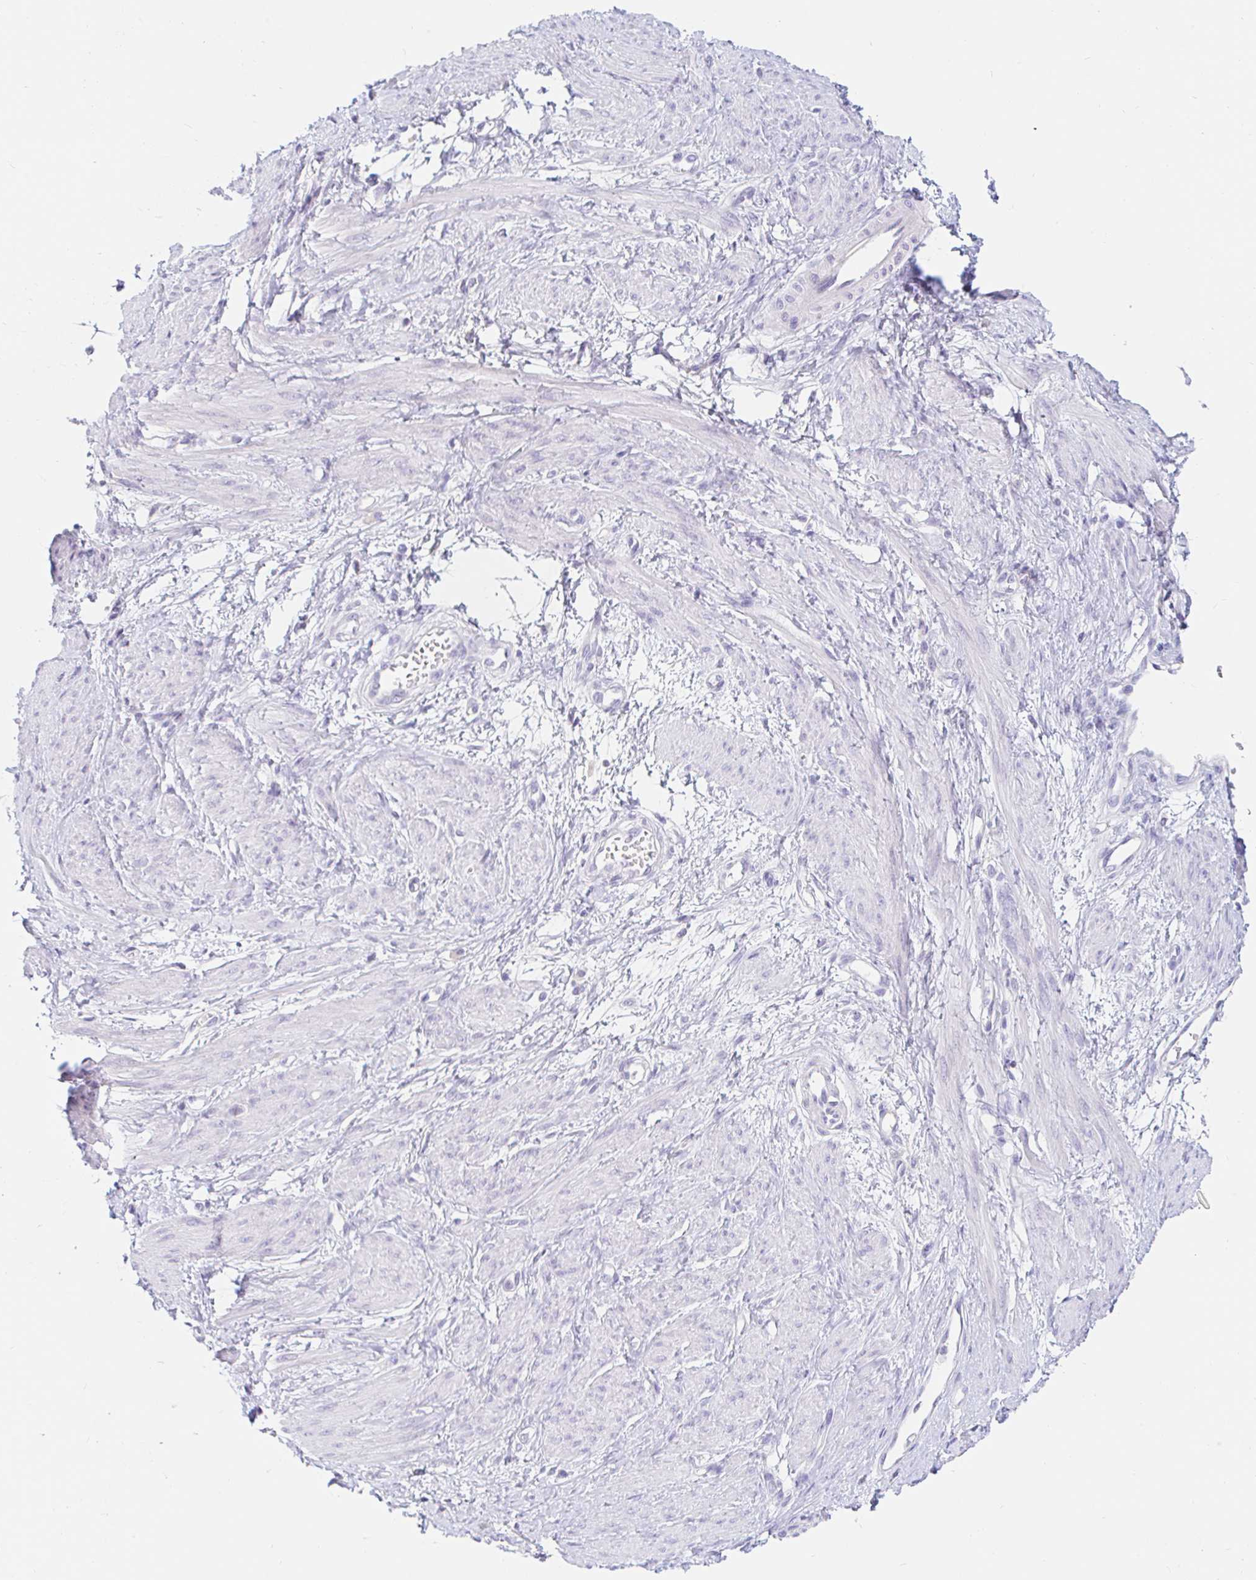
{"staining": {"intensity": "negative", "quantity": "none", "location": "none"}, "tissue": "smooth muscle", "cell_type": "Smooth muscle cells", "image_type": "normal", "snomed": [{"axis": "morphology", "description": "Normal tissue, NOS"}, {"axis": "topography", "description": "Smooth muscle"}, {"axis": "topography", "description": "Uterus"}], "caption": "This histopathology image is of benign smooth muscle stained with IHC to label a protein in brown with the nuclei are counter-stained blue. There is no expression in smooth muscle cells. Nuclei are stained in blue.", "gene": "TEX44", "patient": {"sex": "female", "age": 39}}